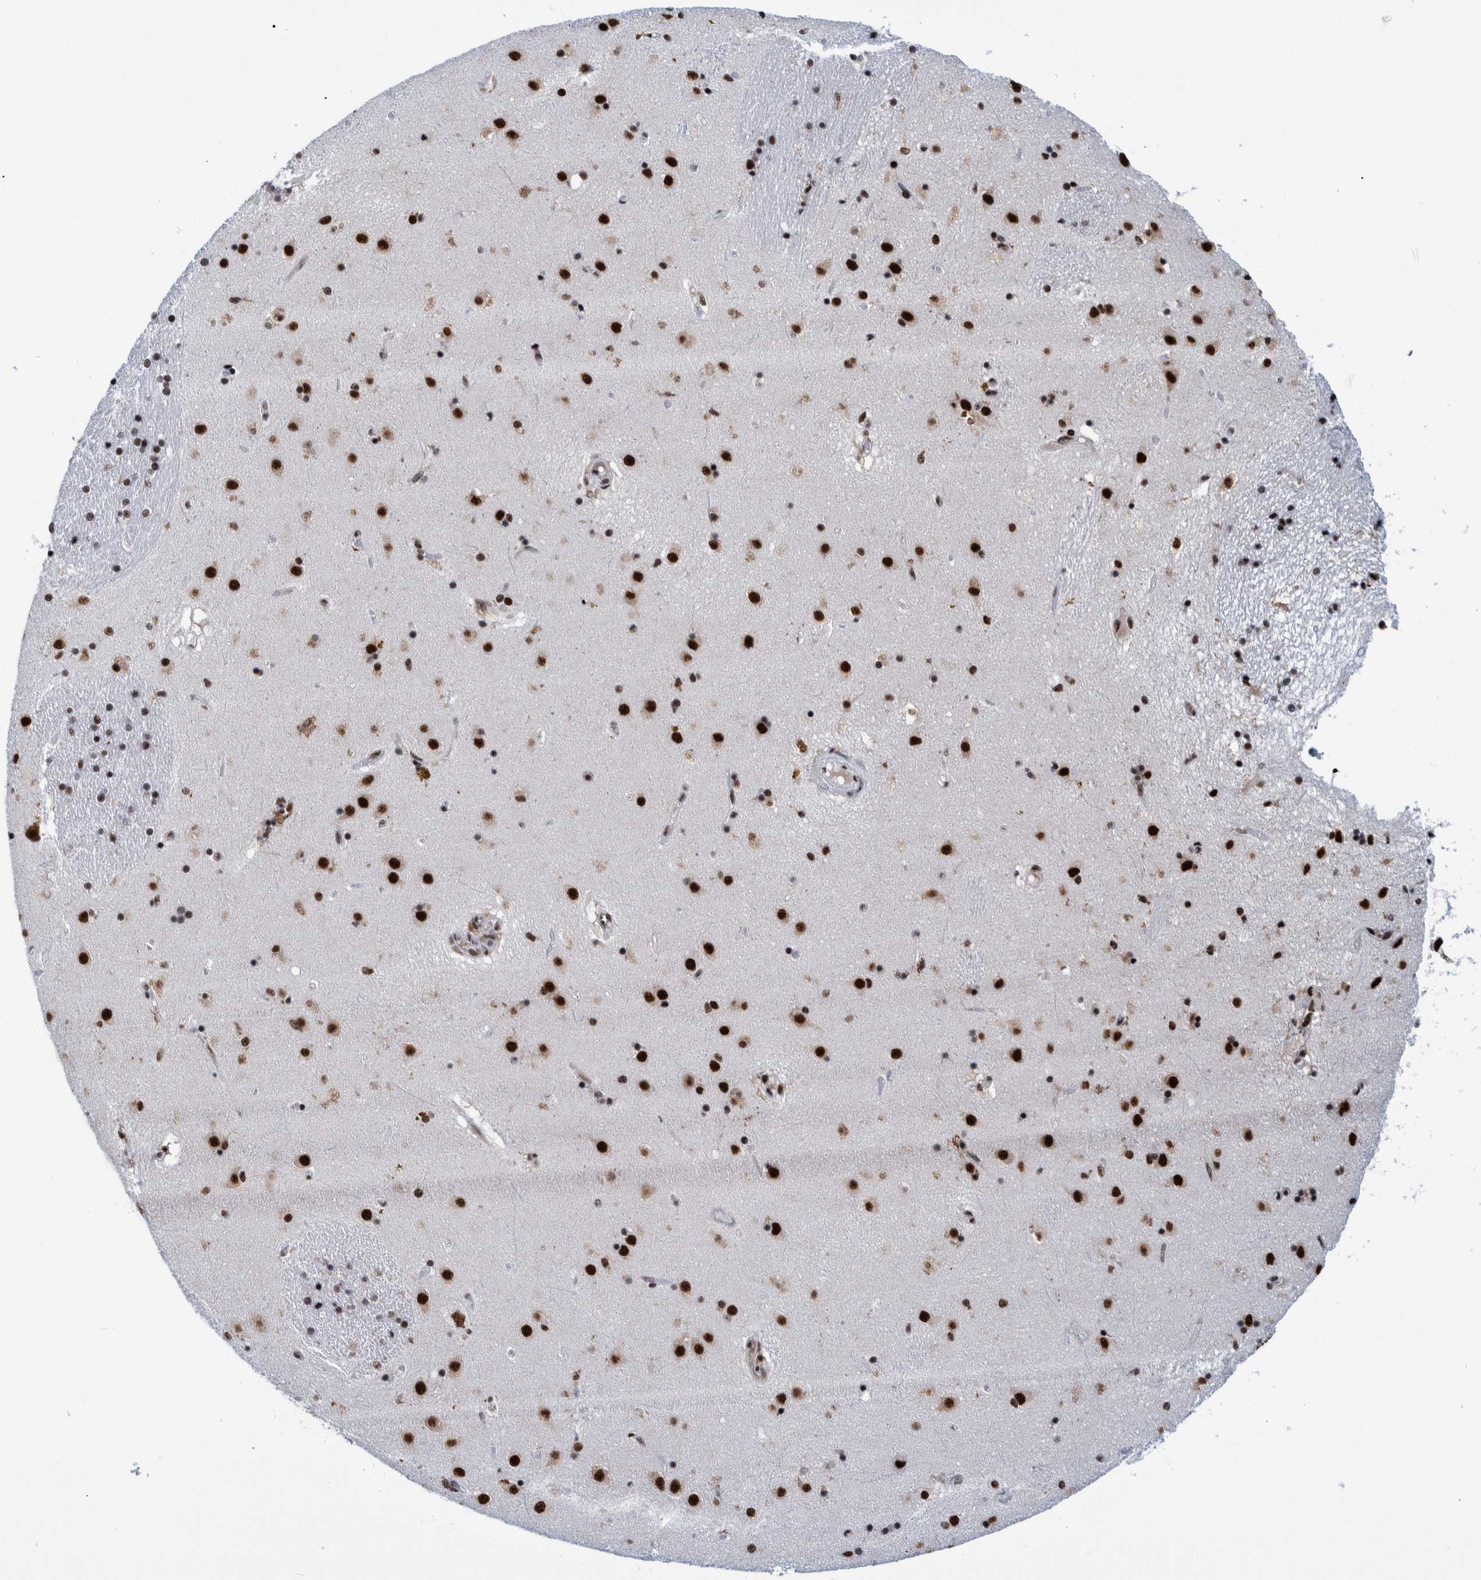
{"staining": {"intensity": "strong", "quantity": ">75%", "location": "nuclear"}, "tissue": "caudate", "cell_type": "Glial cells", "image_type": "normal", "snomed": [{"axis": "morphology", "description": "Normal tissue, NOS"}, {"axis": "topography", "description": "Lateral ventricle wall"}], "caption": "A high-resolution image shows immunohistochemistry staining of unremarkable caudate, which demonstrates strong nuclear positivity in about >75% of glial cells.", "gene": "EFTUD2", "patient": {"sex": "male", "age": 70}}